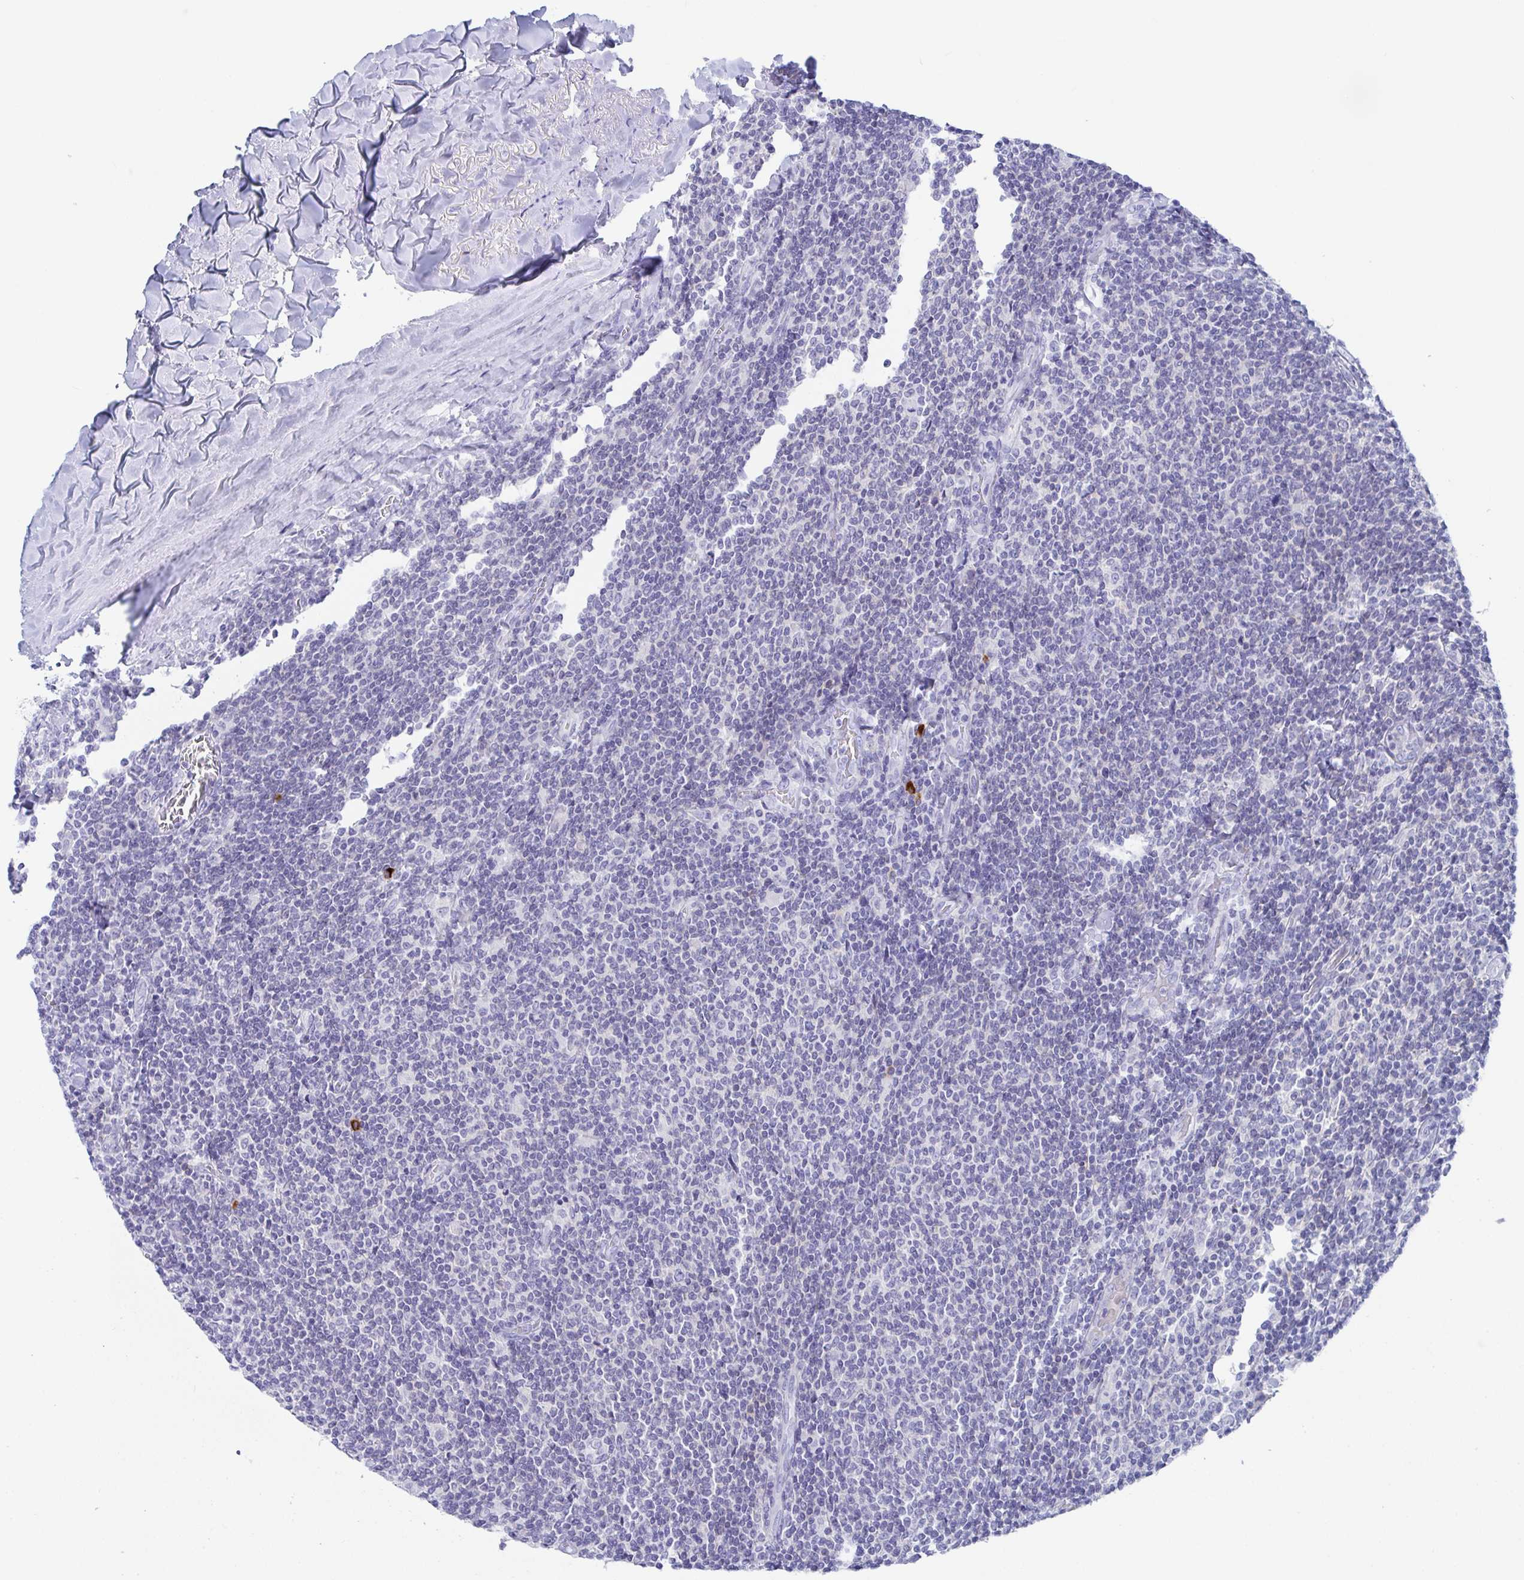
{"staining": {"intensity": "negative", "quantity": "none", "location": "none"}, "tissue": "lymphoma", "cell_type": "Tumor cells", "image_type": "cancer", "snomed": [{"axis": "morphology", "description": "Malignant lymphoma, non-Hodgkin's type, Low grade"}, {"axis": "topography", "description": "Lymph node"}], "caption": "This is an IHC histopathology image of human lymphoma. There is no positivity in tumor cells.", "gene": "PLA2G1B", "patient": {"sex": "male", "age": 52}}